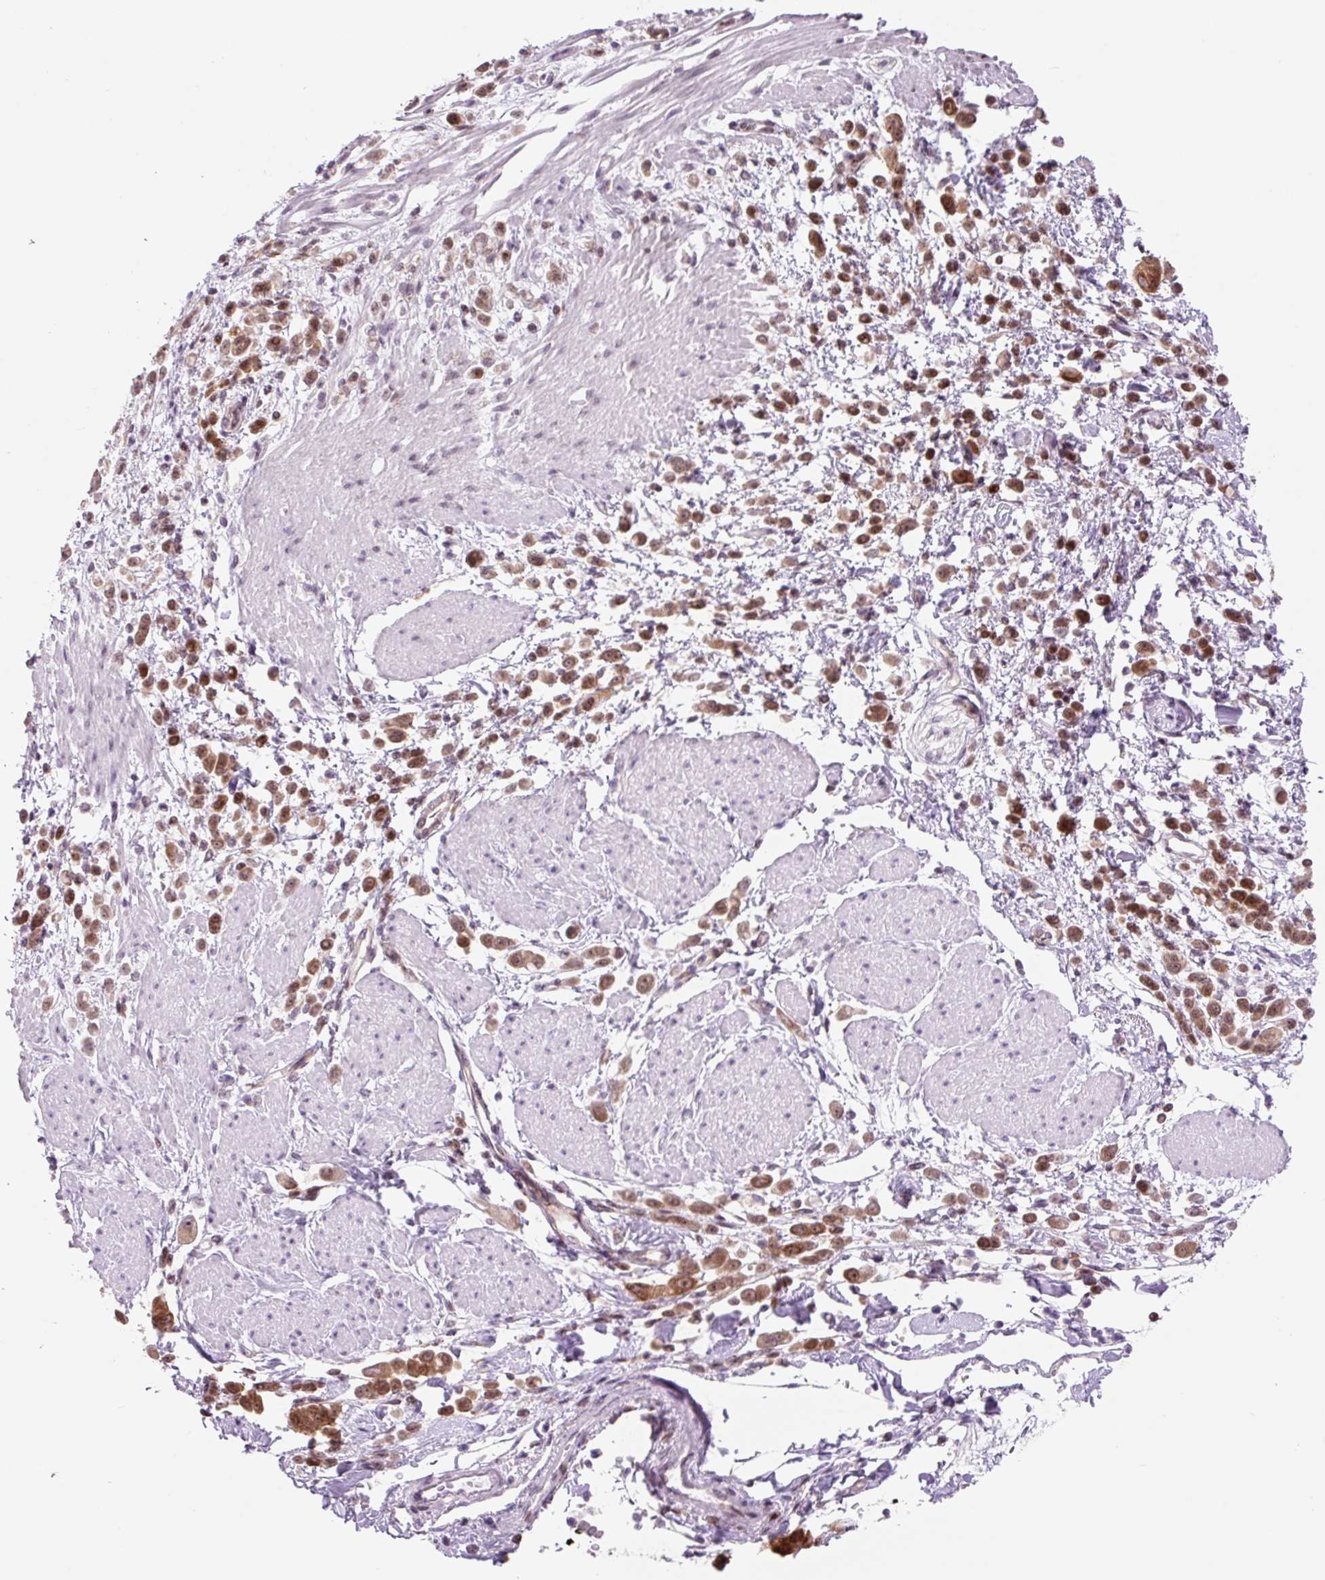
{"staining": {"intensity": "moderate", "quantity": ">75%", "location": "cytoplasmic/membranous"}, "tissue": "pancreatic cancer", "cell_type": "Tumor cells", "image_type": "cancer", "snomed": [{"axis": "morphology", "description": "Normal tissue, NOS"}, {"axis": "morphology", "description": "Adenocarcinoma, NOS"}, {"axis": "topography", "description": "Pancreas"}], "caption": "Moderate cytoplasmic/membranous protein staining is identified in approximately >75% of tumor cells in pancreatic cancer.", "gene": "RPL41", "patient": {"sex": "female", "age": 64}}